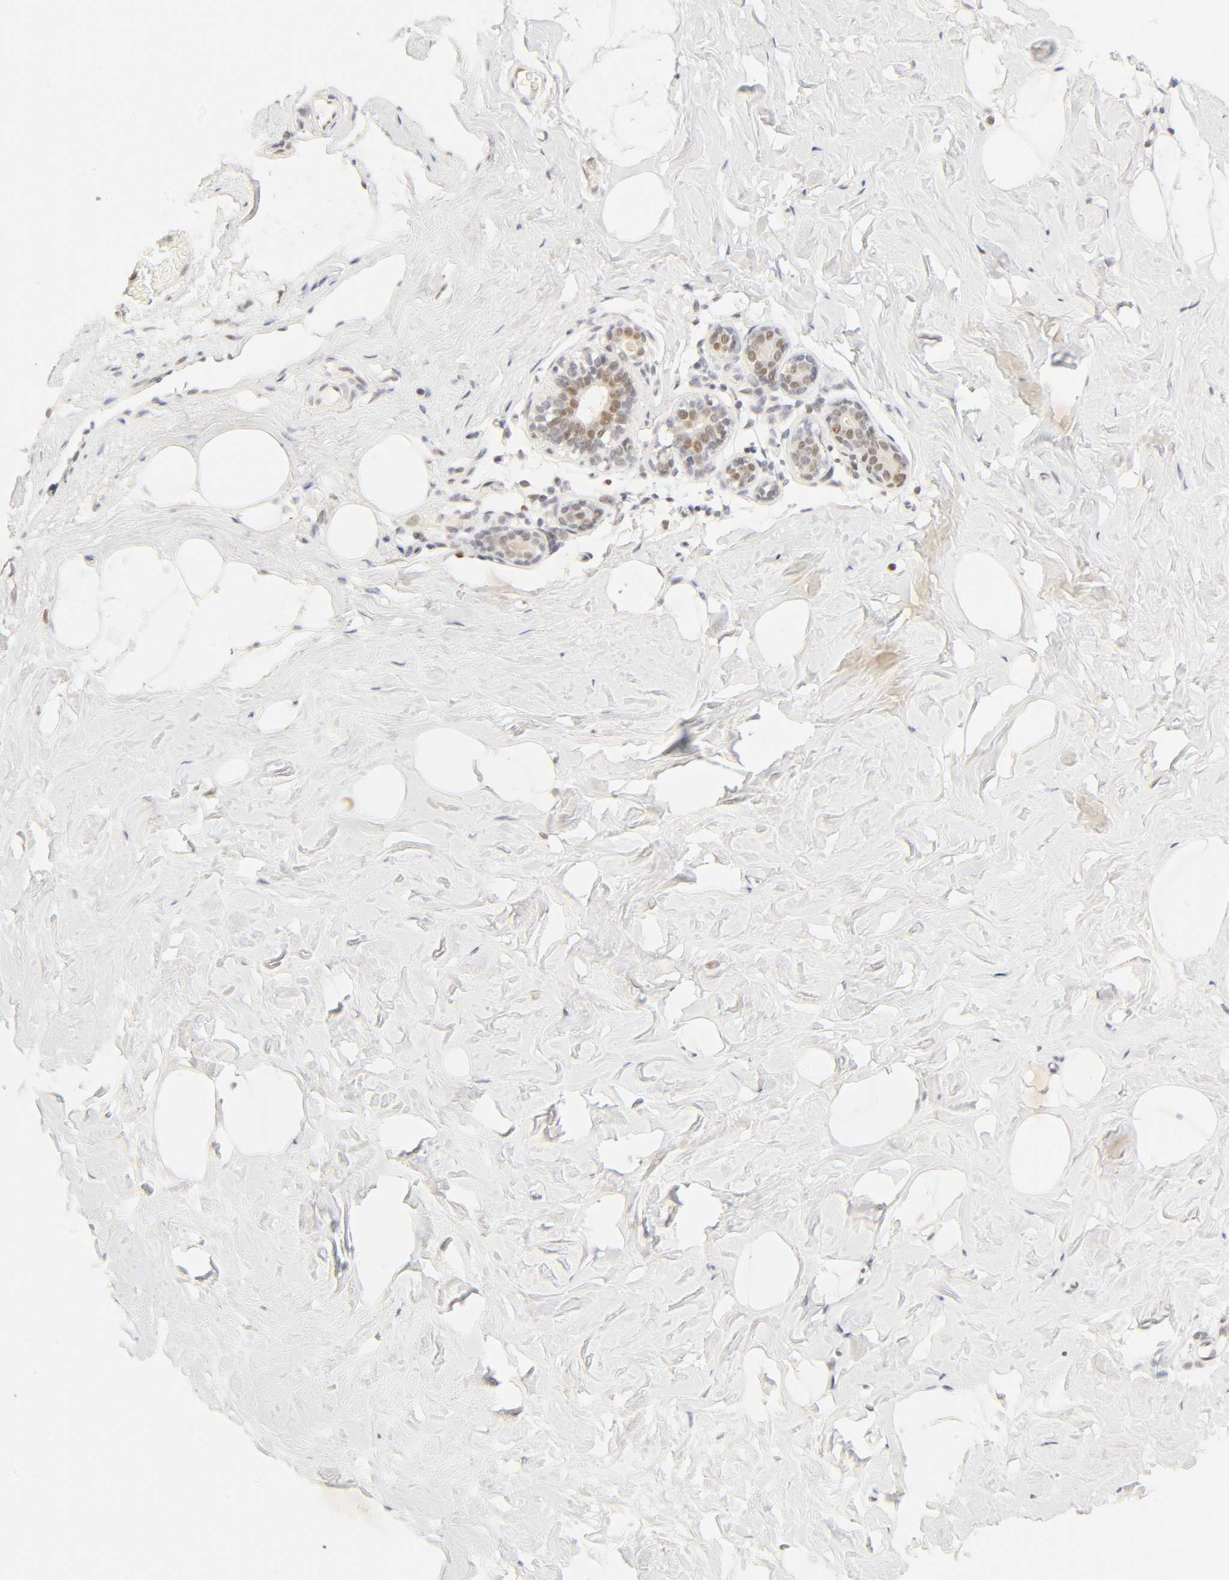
{"staining": {"intensity": "weak", "quantity": "25%-75%", "location": "nuclear"}, "tissue": "breast", "cell_type": "Adipocytes", "image_type": "normal", "snomed": [{"axis": "morphology", "description": "Normal tissue, NOS"}, {"axis": "topography", "description": "Breast"}, {"axis": "topography", "description": "Soft tissue"}], "caption": "Immunohistochemistry (IHC) histopathology image of benign breast: human breast stained using immunohistochemistry (IHC) exhibits low levels of weak protein expression localized specifically in the nuclear of adipocytes, appearing as a nuclear brown color.", "gene": "MNAT1", "patient": {"sex": "female", "age": 75}}